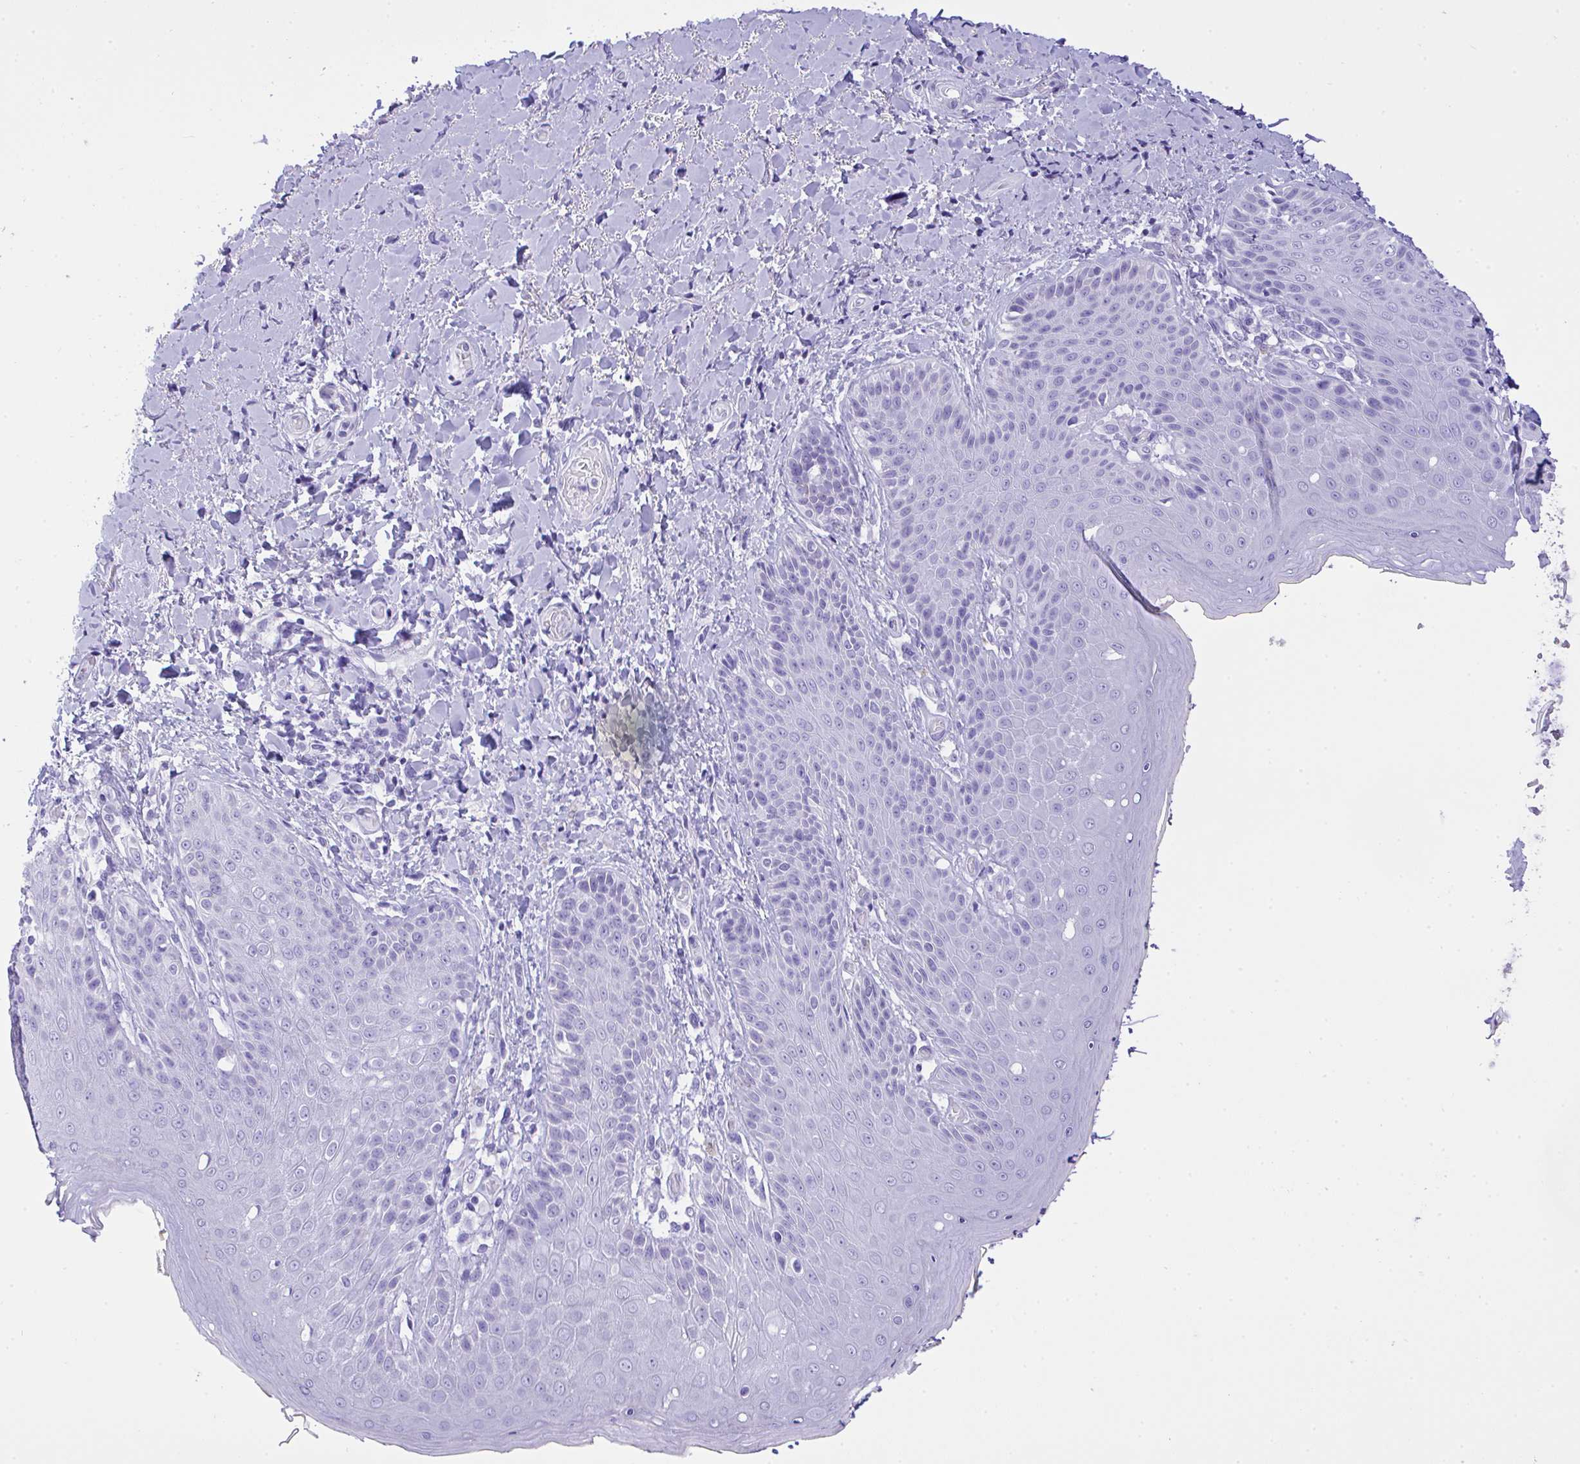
{"staining": {"intensity": "negative", "quantity": "none", "location": "none"}, "tissue": "skin", "cell_type": "Epidermal cells", "image_type": "normal", "snomed": [{"axis": "morphology", "description": "Normal tissue, NOS"}, {"axis": "topography", "description": "Anal"}, {"axis": "topography", "description": "Peripheral nerve tissue"}], "caption": "There is no significant positivity in epidermal cells of skin. The staining is performed using DAB brown chromogen with nuclei counter-stained in using hematoxylin.", "gene": "AKR1D1", "patient": {"sex": "male", "age": 51}}